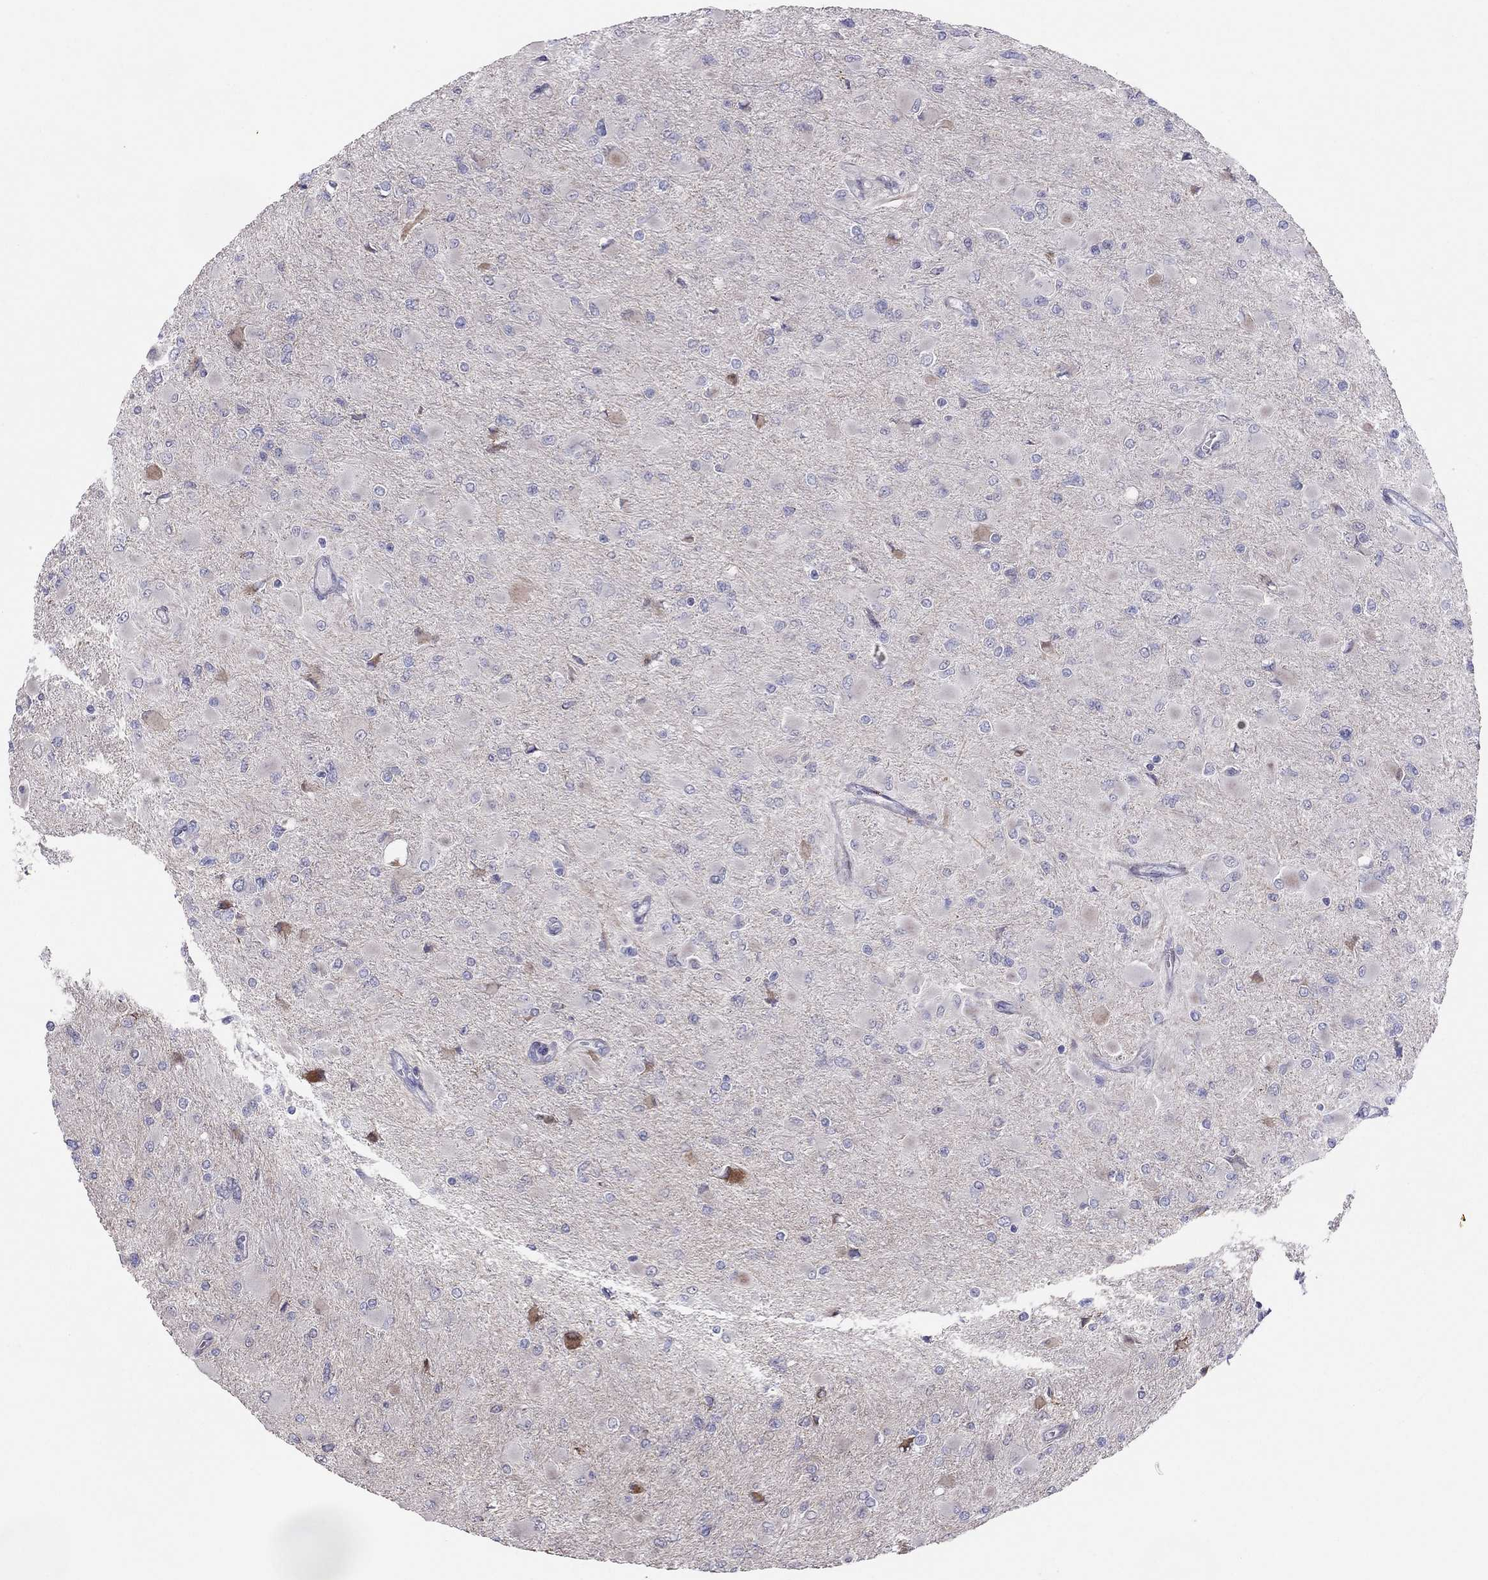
{"staining": {"intensity": "negative", "quantity": "none", "location": "none"}, "tissue": "glioma", "cell_type": "Tumor cells", "image_type": "cancer", "snomed": [{"axis": "morphology", "description": "Glioma, malignant, High grade"}, {"axis": "topography", "description": "Cerebral cortex"}], "caption": "Immunohistochemistry (IHC) of human malignant glioma (high-grade) displays no positivity in tumor cells. (Immunohistochemistry (IHC), brightfield microscopy, high magnification).", "gene": "MAGEB4", "patient": {"sex": "female", "age": 36}}